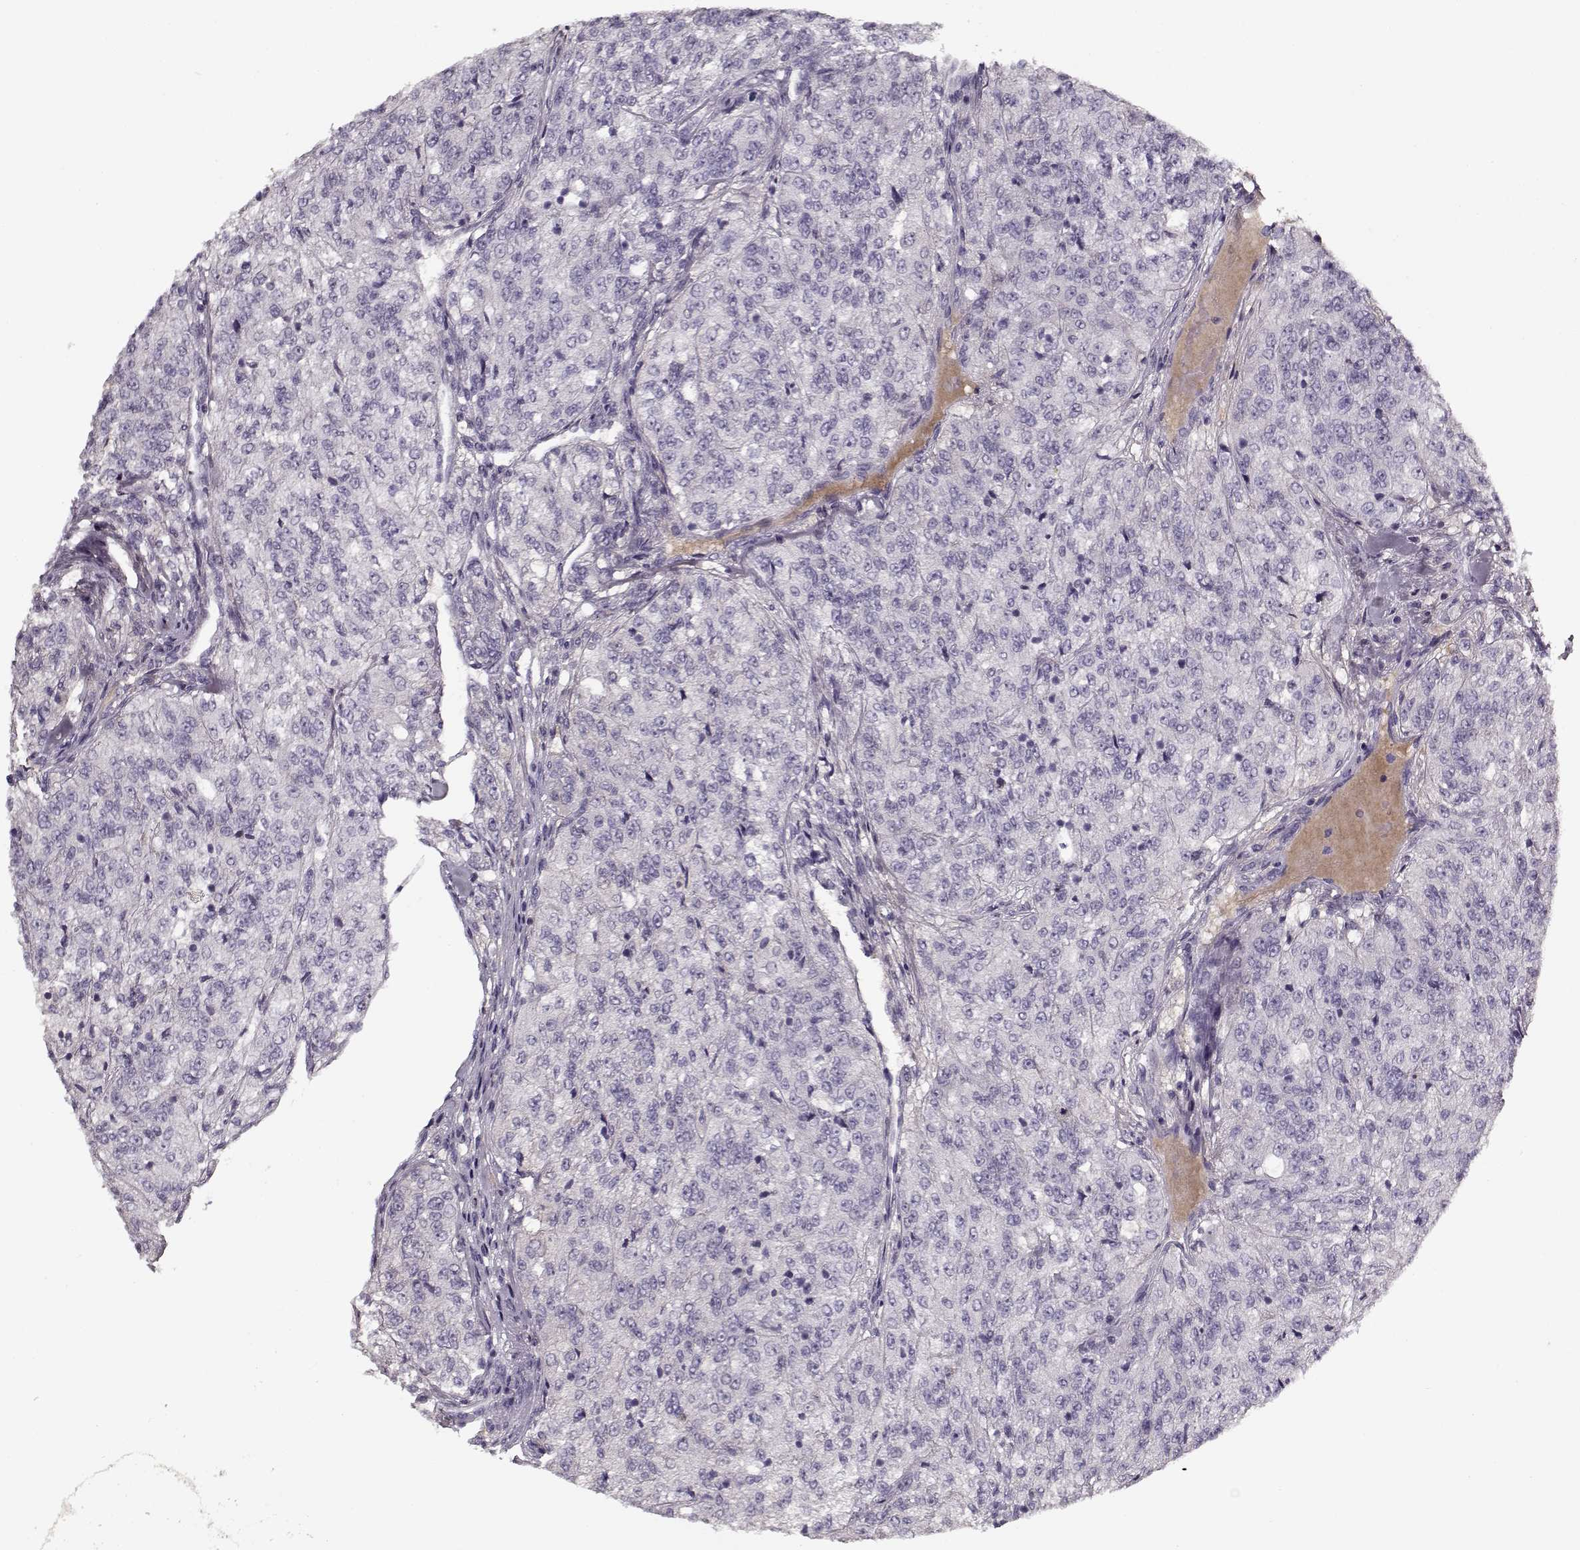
{"staining": {"intensity": "negative", "quantity": "none", "location": "none"}, "tissue": "renal cancer", "cell_type": "Tumor cells", "image_type": "cancer", "snomed": [{"axis": "morphology", "description": "Adenocarcinoma, NOS"}, {"axis": "topography", "description": "Kidney"}], "caption": "Tumor cells show no significant protein staining in renal adenocarcinoma.", "gene": "LUM", "patient": {"sex": "female", "age": 63}}